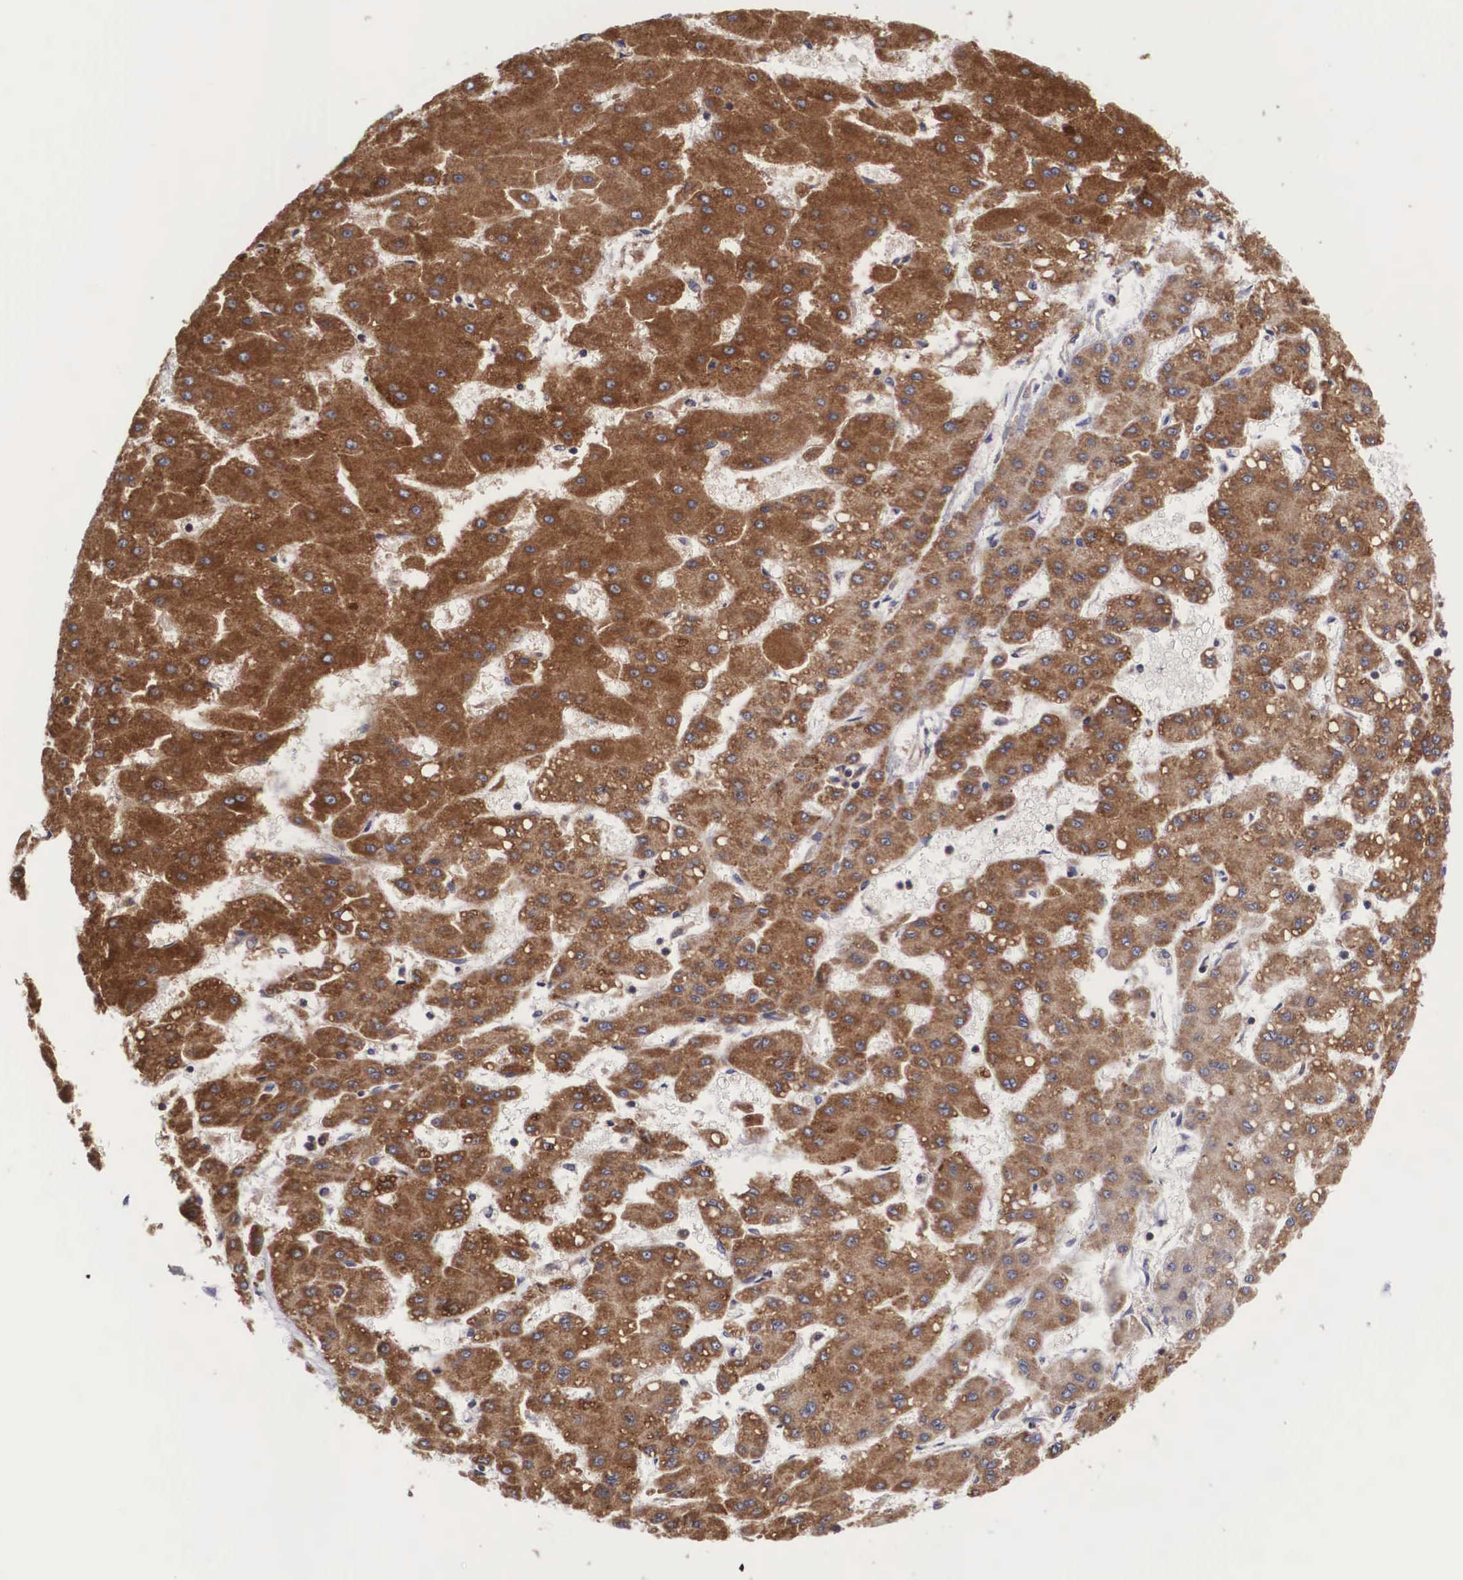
{"staining": {"intensity": "strong", "quantity": ">75%", "location": "cytoplasmic/membranous"}, "tissue": "liver cancer", "cell_type": "Tumor cells", "image_type": "cancer", "snomed": [{"axis": "morphology", "description": "Carcinoma, Hepatocellular, NOS"}, {"axis": "topography", "description": "Liver"}], "caption": "This micrograph displays liver cancer (hepatocellular carcinoma) stained with IHC to label a protein in brown. The cytoplasmic/membranous of tumor cells show strong positivity for the protein. Nuclei are counter-stained blue.", "gene": "DHRS1", "patient": {"sex": "female", "age": 52}}